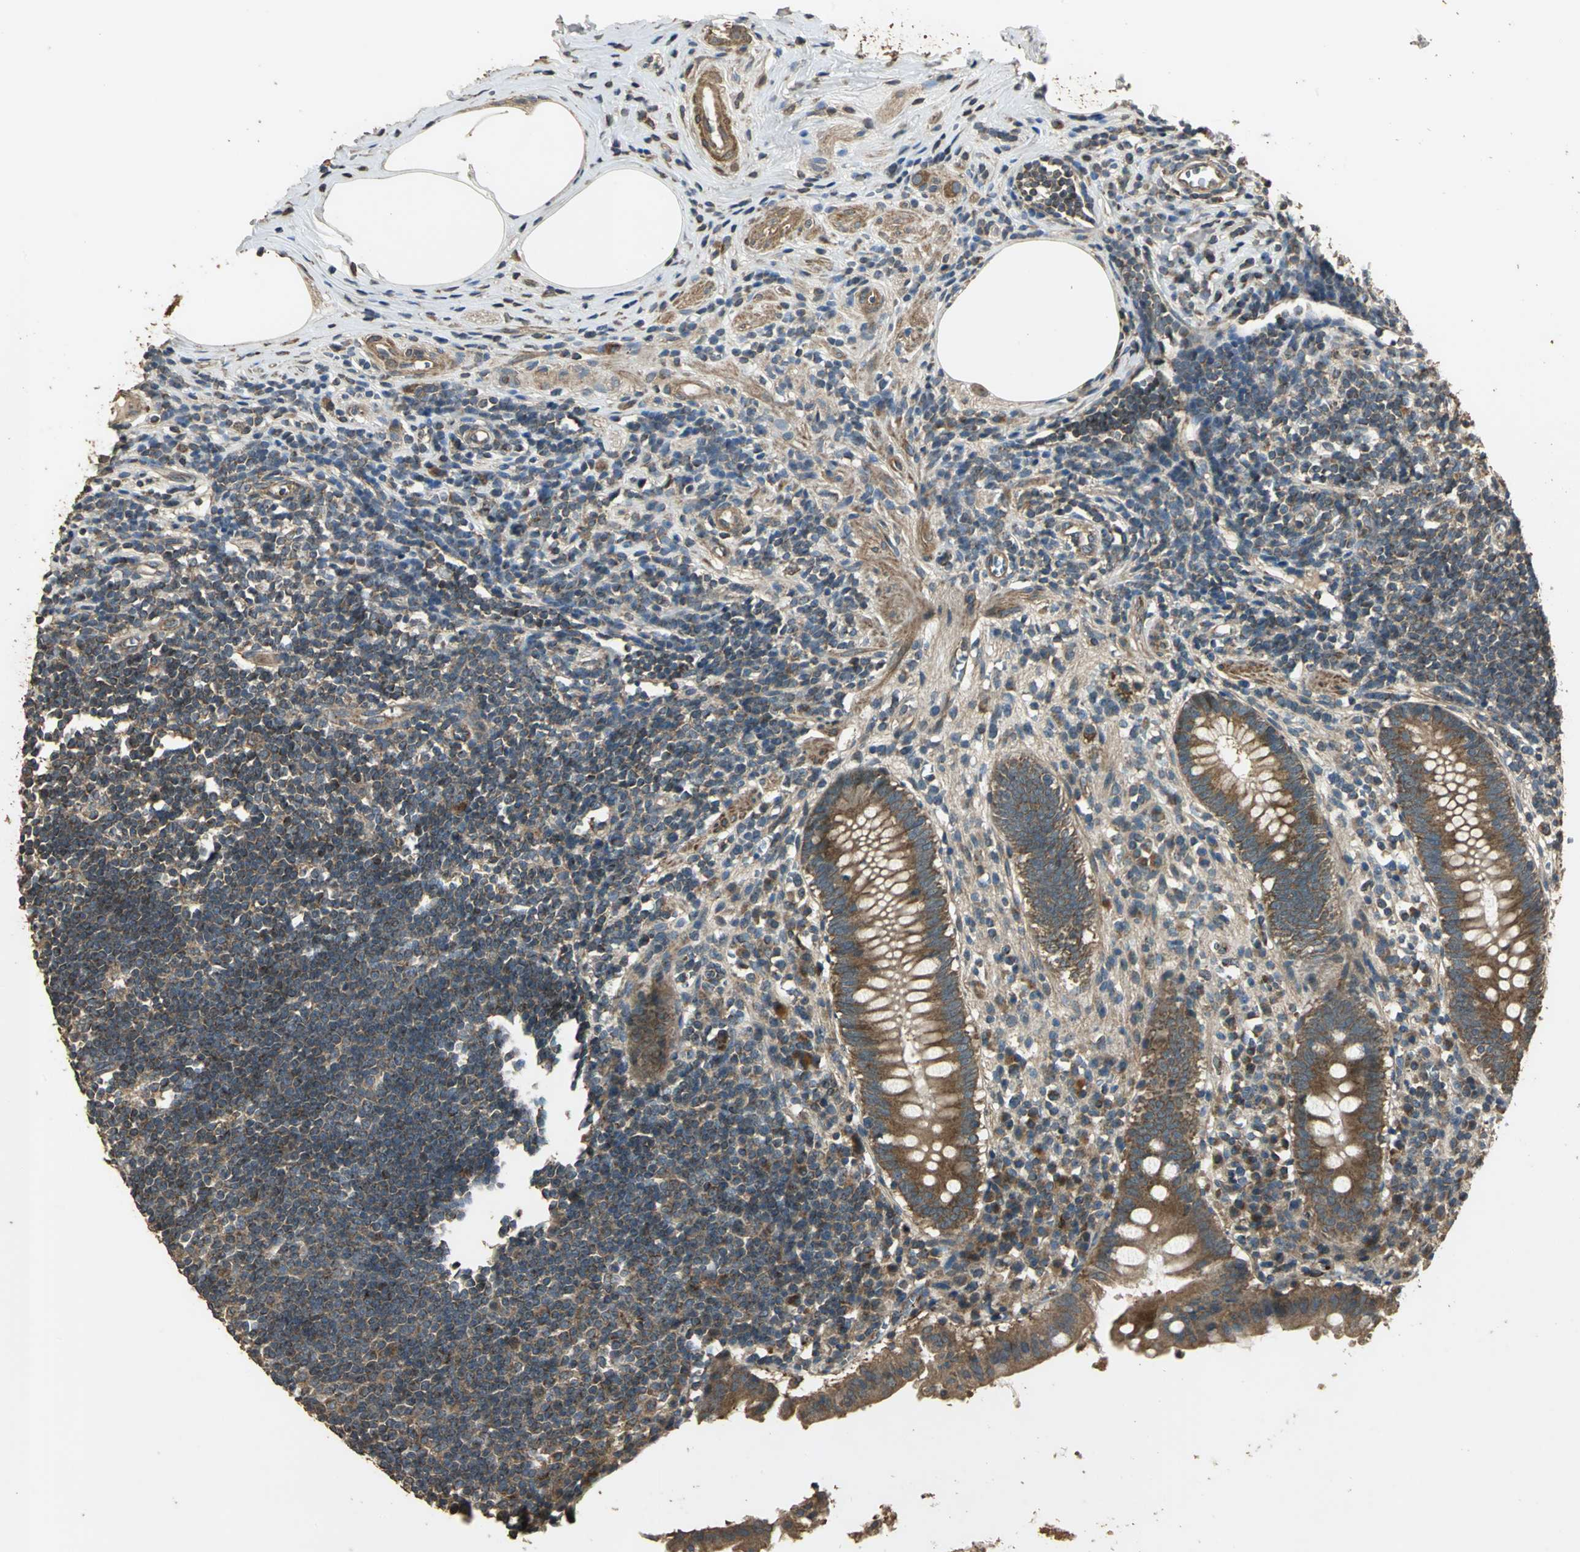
{"staining": {"intensity": "moderate", "quantity": ">75%", "location": "cytoplasmic/membranous"}, "tissue": "appendix", "cell_type": "Glandular cells", "image_type": "normal", "snomed": [{"axis": "morphology", "description": "Normal tissue, NOS"}, {"axis": "topography", "description": "Appendix"}], "caption": "A brown stain highlights moderate cytoplasmic/membranous positivity of a protein in glandular cells of normal human appendix. Using DAB (3,3'-diaminobenzidine) (brown) and hematoxylin (blue) stains, captured at high magnification using brightfield microscopy.", "gene": "KANK1", "patient": {"sex": "female", "age": 50}}